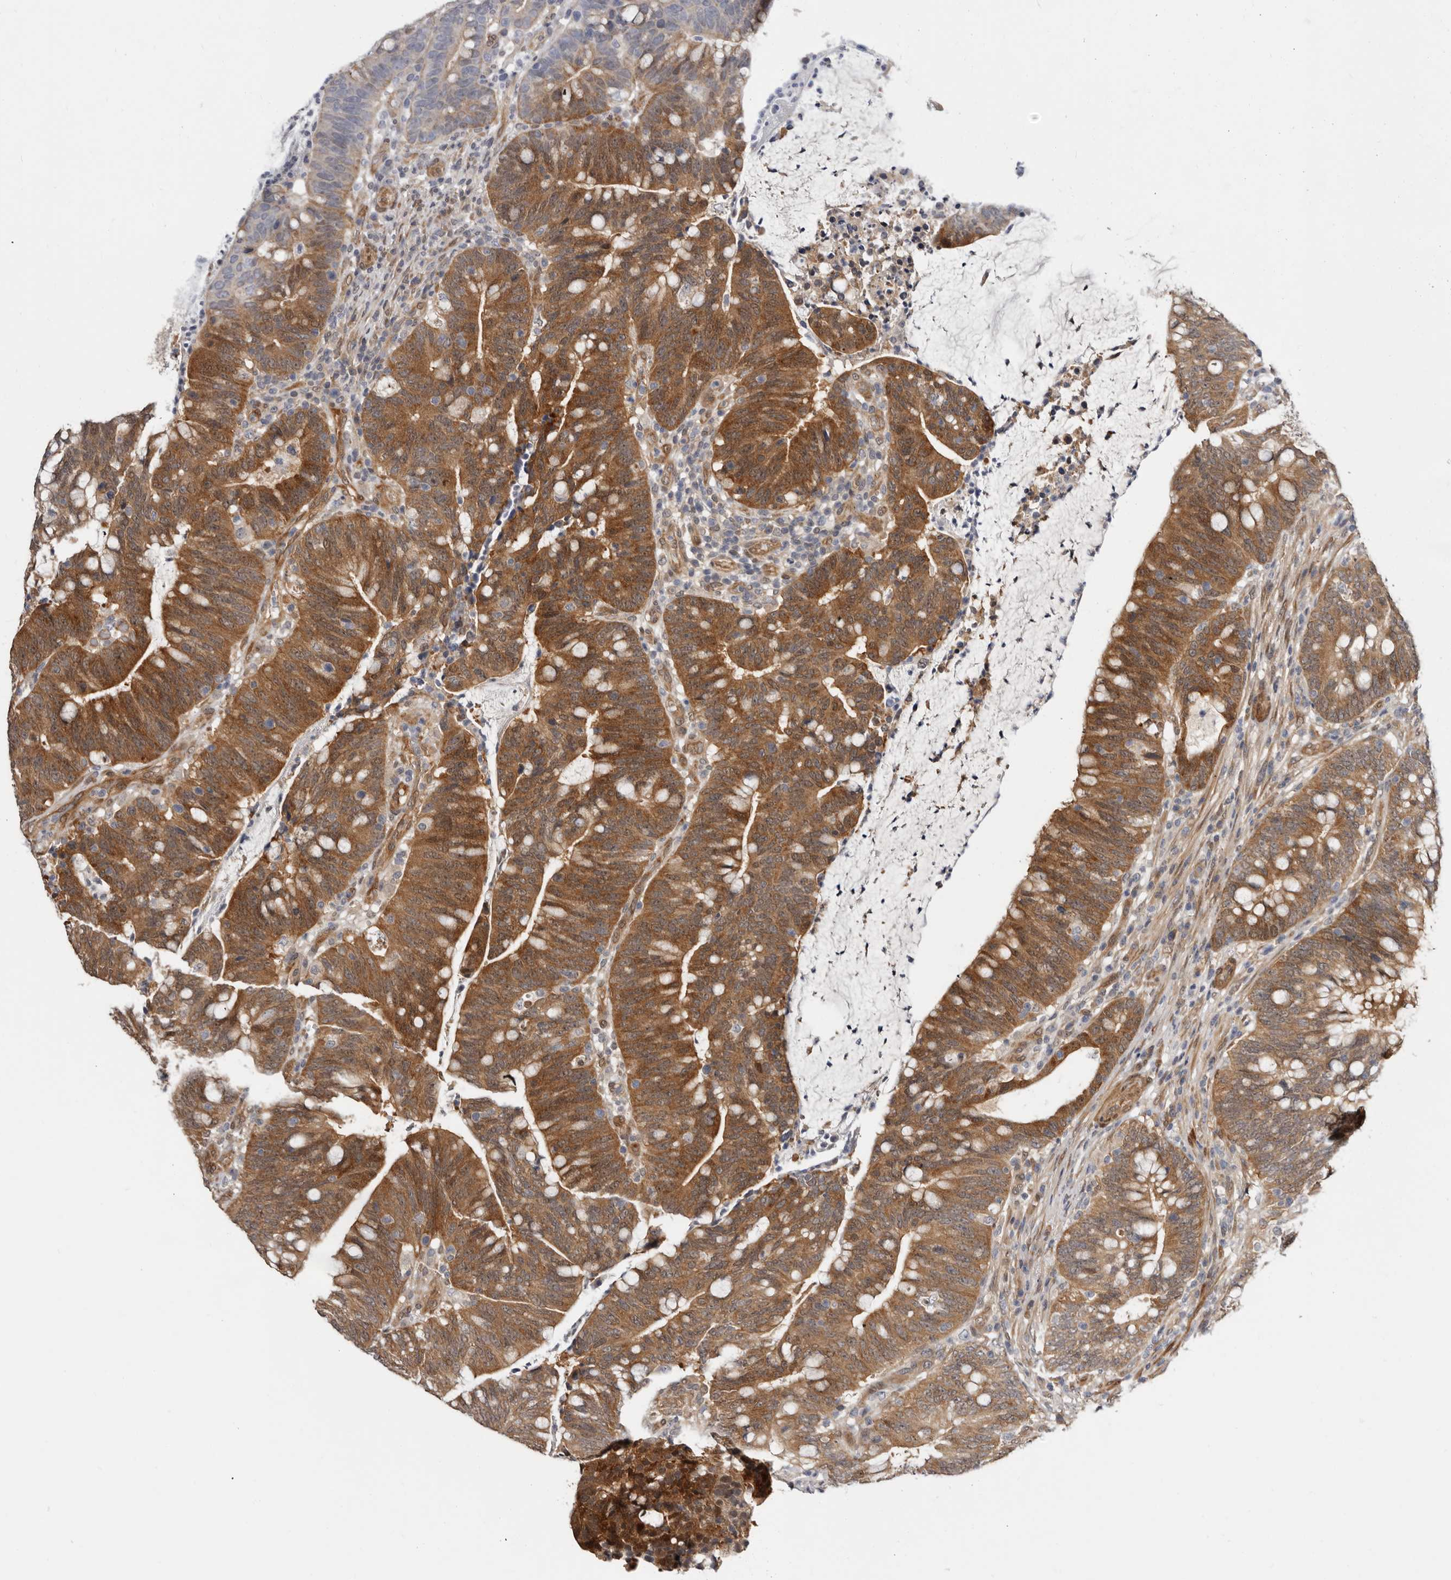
{"staining": {"intensity": "moderate", "quantity": ">75%", "location": "cytoplasmic/membranous"}, "tissue": "colorectal cancer", "cell_type": "Tumor cells", "image_type": "cancer", "snomed": [{"axis": "morphology", "description": "Adenocarcinoma, NOS"}, {"axis": "topography", "description": "Colon"}], "caption": "Immunohistochemical staining of human colorectal adenocarcinoma displays medium levels of moderate cytoplasmic/membranous protein staining in approximately >75% of tumor cells.", "gene": "SBDS", "patient": {"sex": "female", "age": 66}}